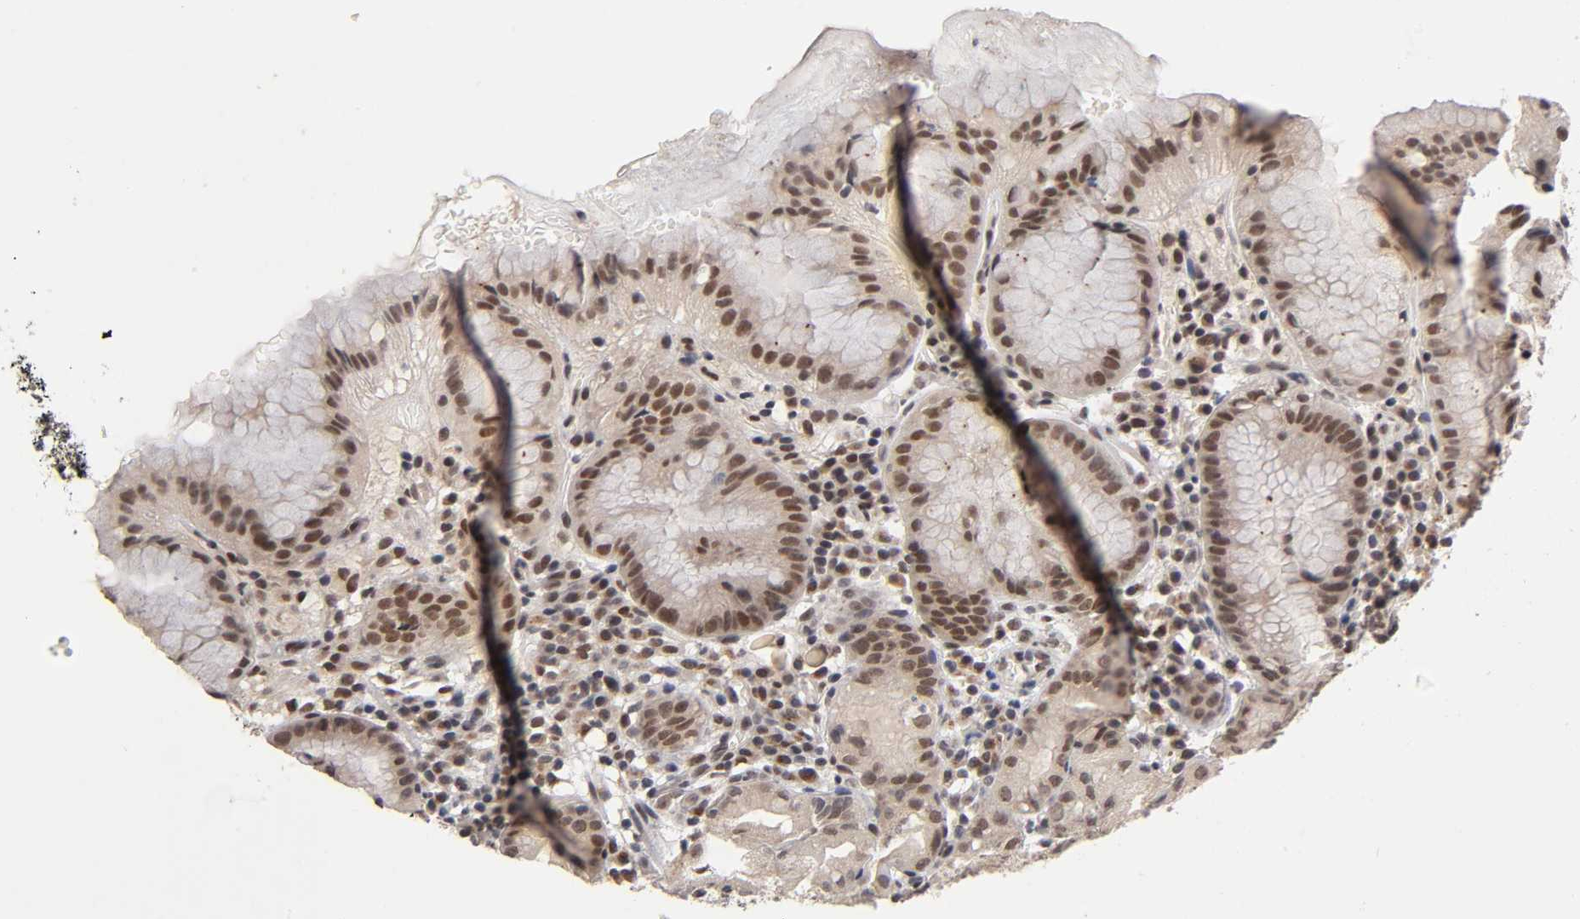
{"staining": {"intensity": "moderate", "quantity": ">75%", "location": "cytoplasmic/membranous,nuclear"}, "tissue": "stomach", "cell_type": "Glandular cells", "image_type": "normal", "snomed": [{"axis": "morphology", "description": "Normal tissue, NOS"}, {"axis": "topography", "description": "Stomach"}, {"axis": "topography", "description": "Stomach, lower"}], "caption": "This image shows immunohistochemistry staining of unremarkable stomach, with medium moderate cytoplasmic/membranous,nuclear staining in approximately >75% of glandular cells.", "gene": "EP300", "patient": {"sex": "female", "age": 75}}